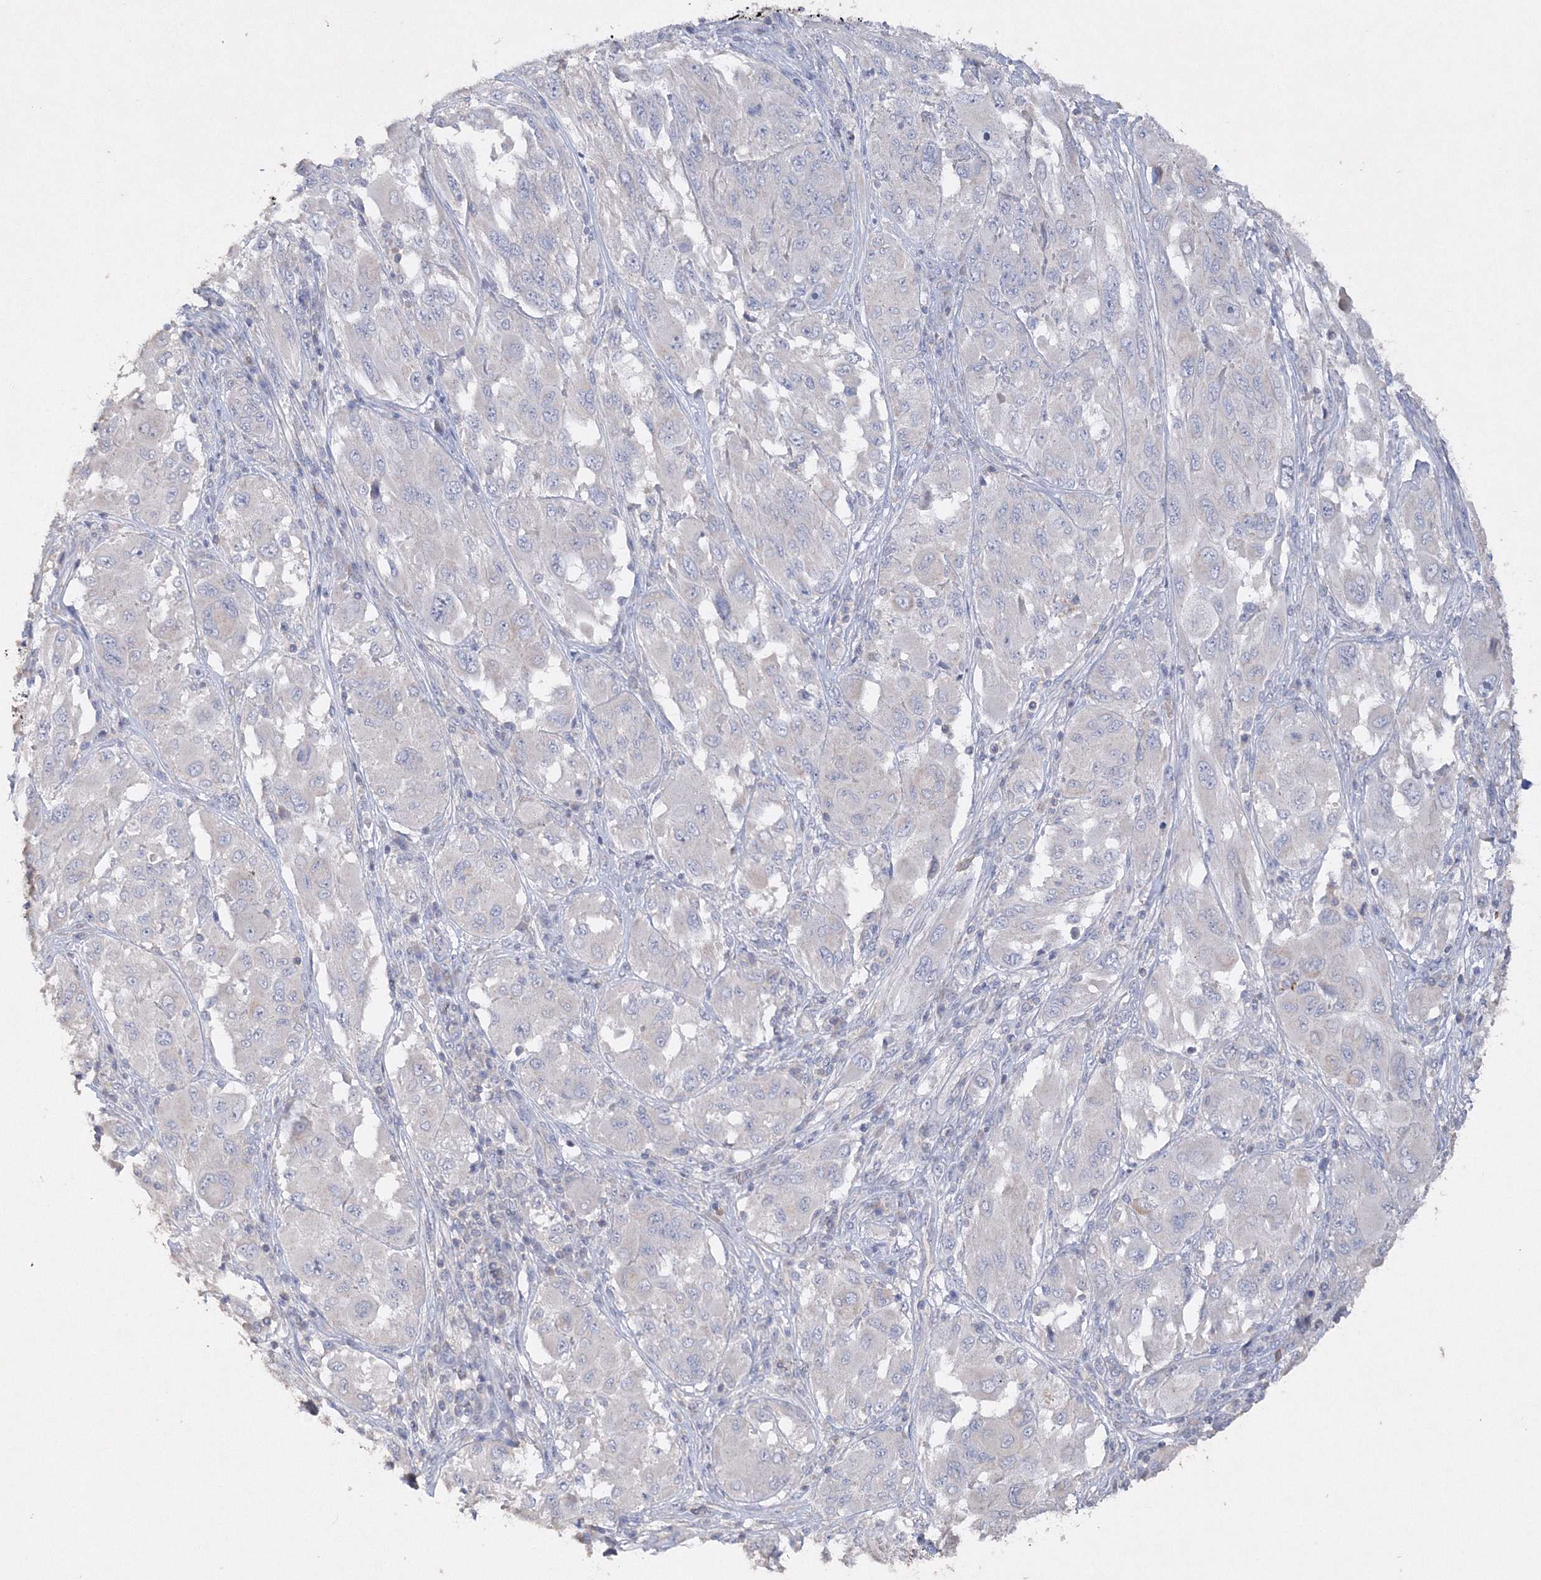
{"staining": {"intensity": "negative", "quantity": "none", "location": "none"}, "tissue": "melanoma", "cell_type": "Tumor cells", "image_type": "cancer", "snomed": [{"axis": "morphology", "description": "Malignant melanoma, NOS"}, {"axis": "topography", "description": "Skin"}], "caption": "IHC micrograph of neoplastic tissue: malignant melanoma stained with DAB exhibits no significant protein positivity in tumor cells. The staining was performed using DAB (3,3'-diaminobenzidine) to visualize the protein expression in brown, while the nuclei were stained in blue with hematoxylin (Magnification: 20x).", "gene": "GLS", "patient": {"sex": "female", "age": 91}}